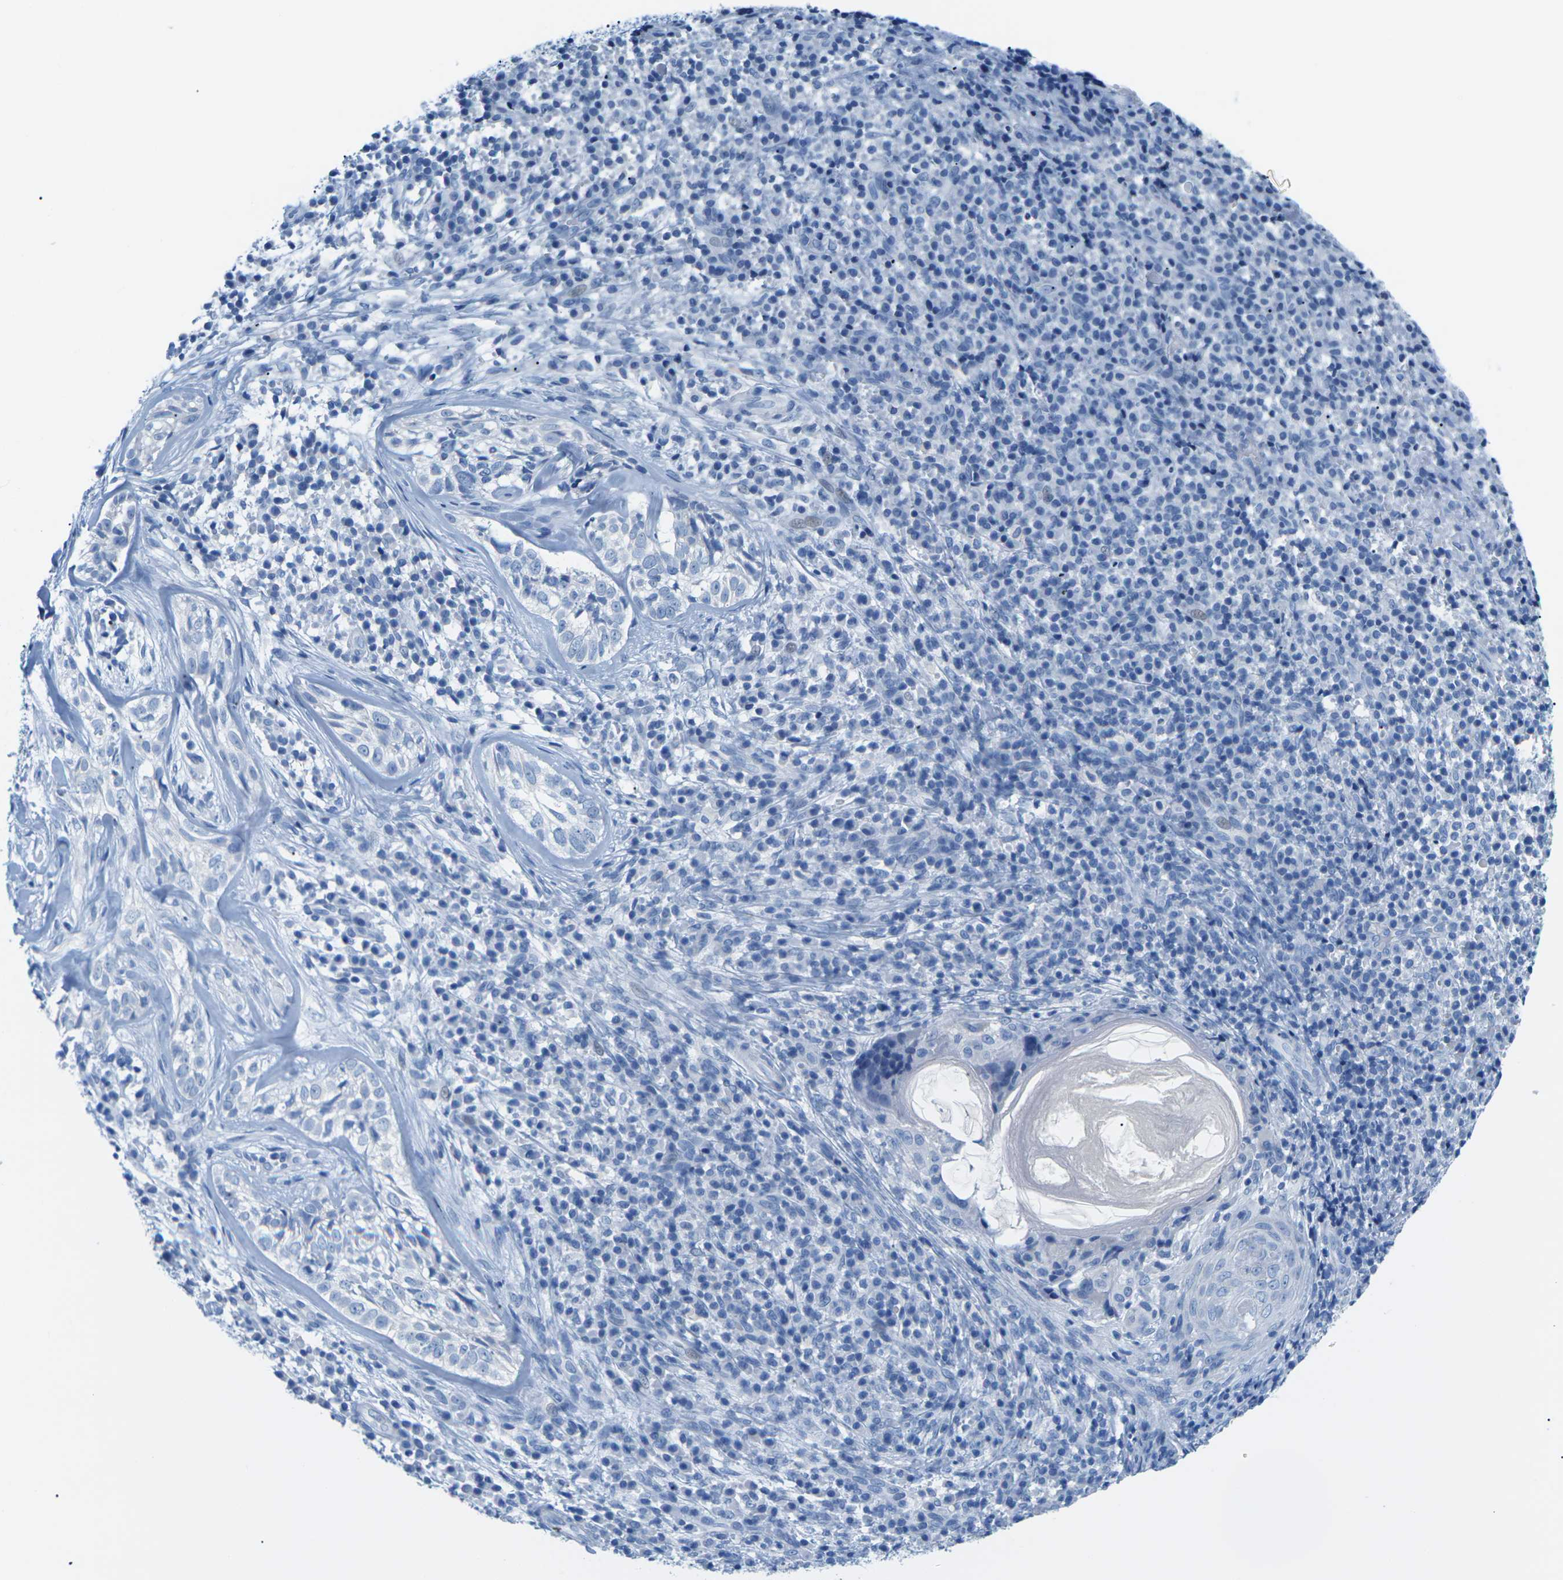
{"staining": {"intensity": "negative", "quantity": "none", "location": "none"}, "tissue": "skin cancer", "cell_type": "Tumor cells", "image_type": "cancer", "snomed": [{"axis": "morphology", "description": "Basal cell carcinoma"}, {"axis": "topography", "description": "Skin"}], "caption": "Tumor cells show no significant protein positivity in skin basal cell carcinoma. (Brightfield microscopy of DAB immunohistochemistry (IHC) at high magnification).", "gene": "SLC12A1", "patient": {"sex": "male", "age": 72}}